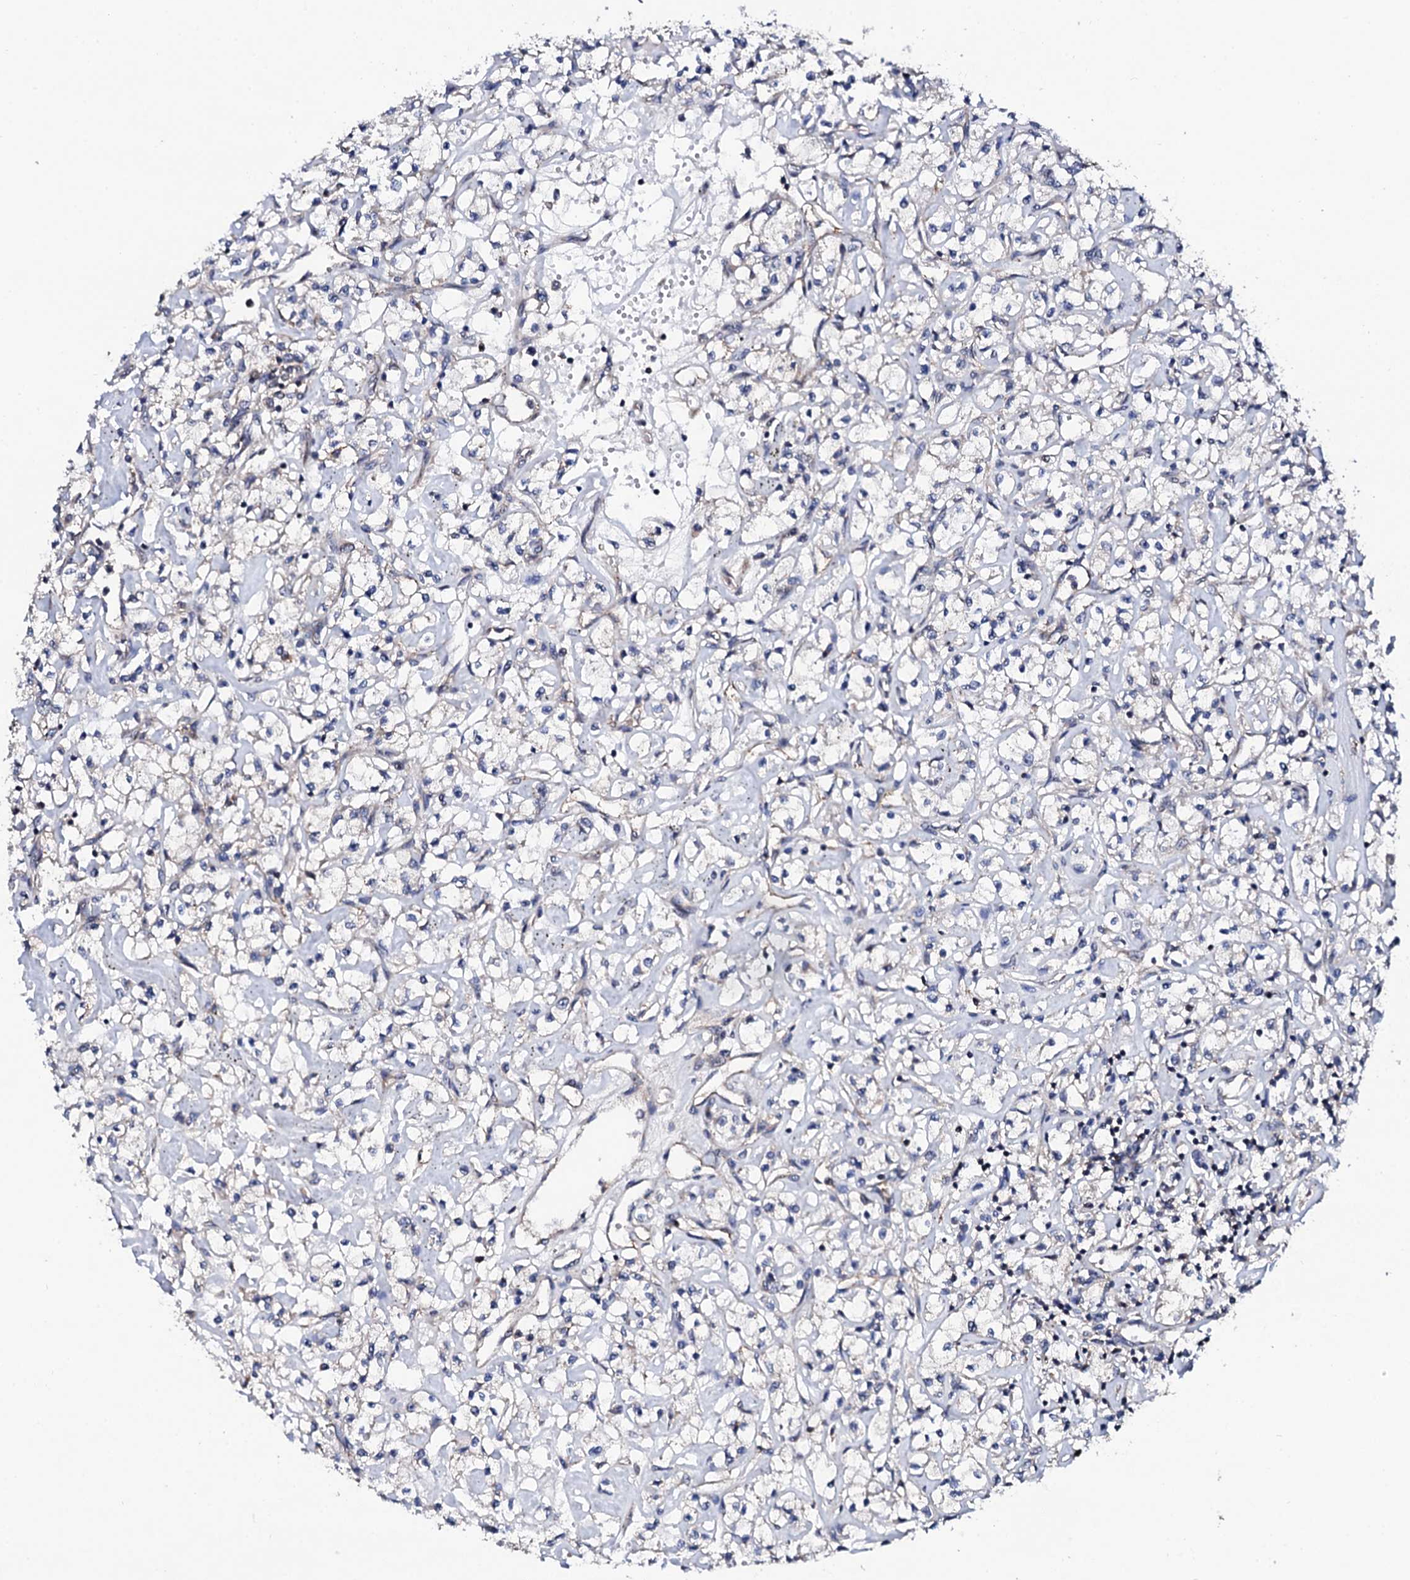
{"staining": {"intensity": "moderate", "quantity": "25%-75%", "location": "cytoplasmic/membranous"}, "tissue": "renal cancer", "cell_type": "Tumor cells", "image_type": "cancer", "snomed": [{"axis": "morphology", "description": "Adenocarcinoma, NOS"}, {"axis": "topography", "description": "Kidney"}], "caption": "Human adenocarcinoma (renal) stained for a protein (brown) displays moderate cytoplasmic/membranous positive expression in about 25%-75% of tumor cells.", "gene": "IP6K1", "patient": {"sex": "female", "age": 59}}